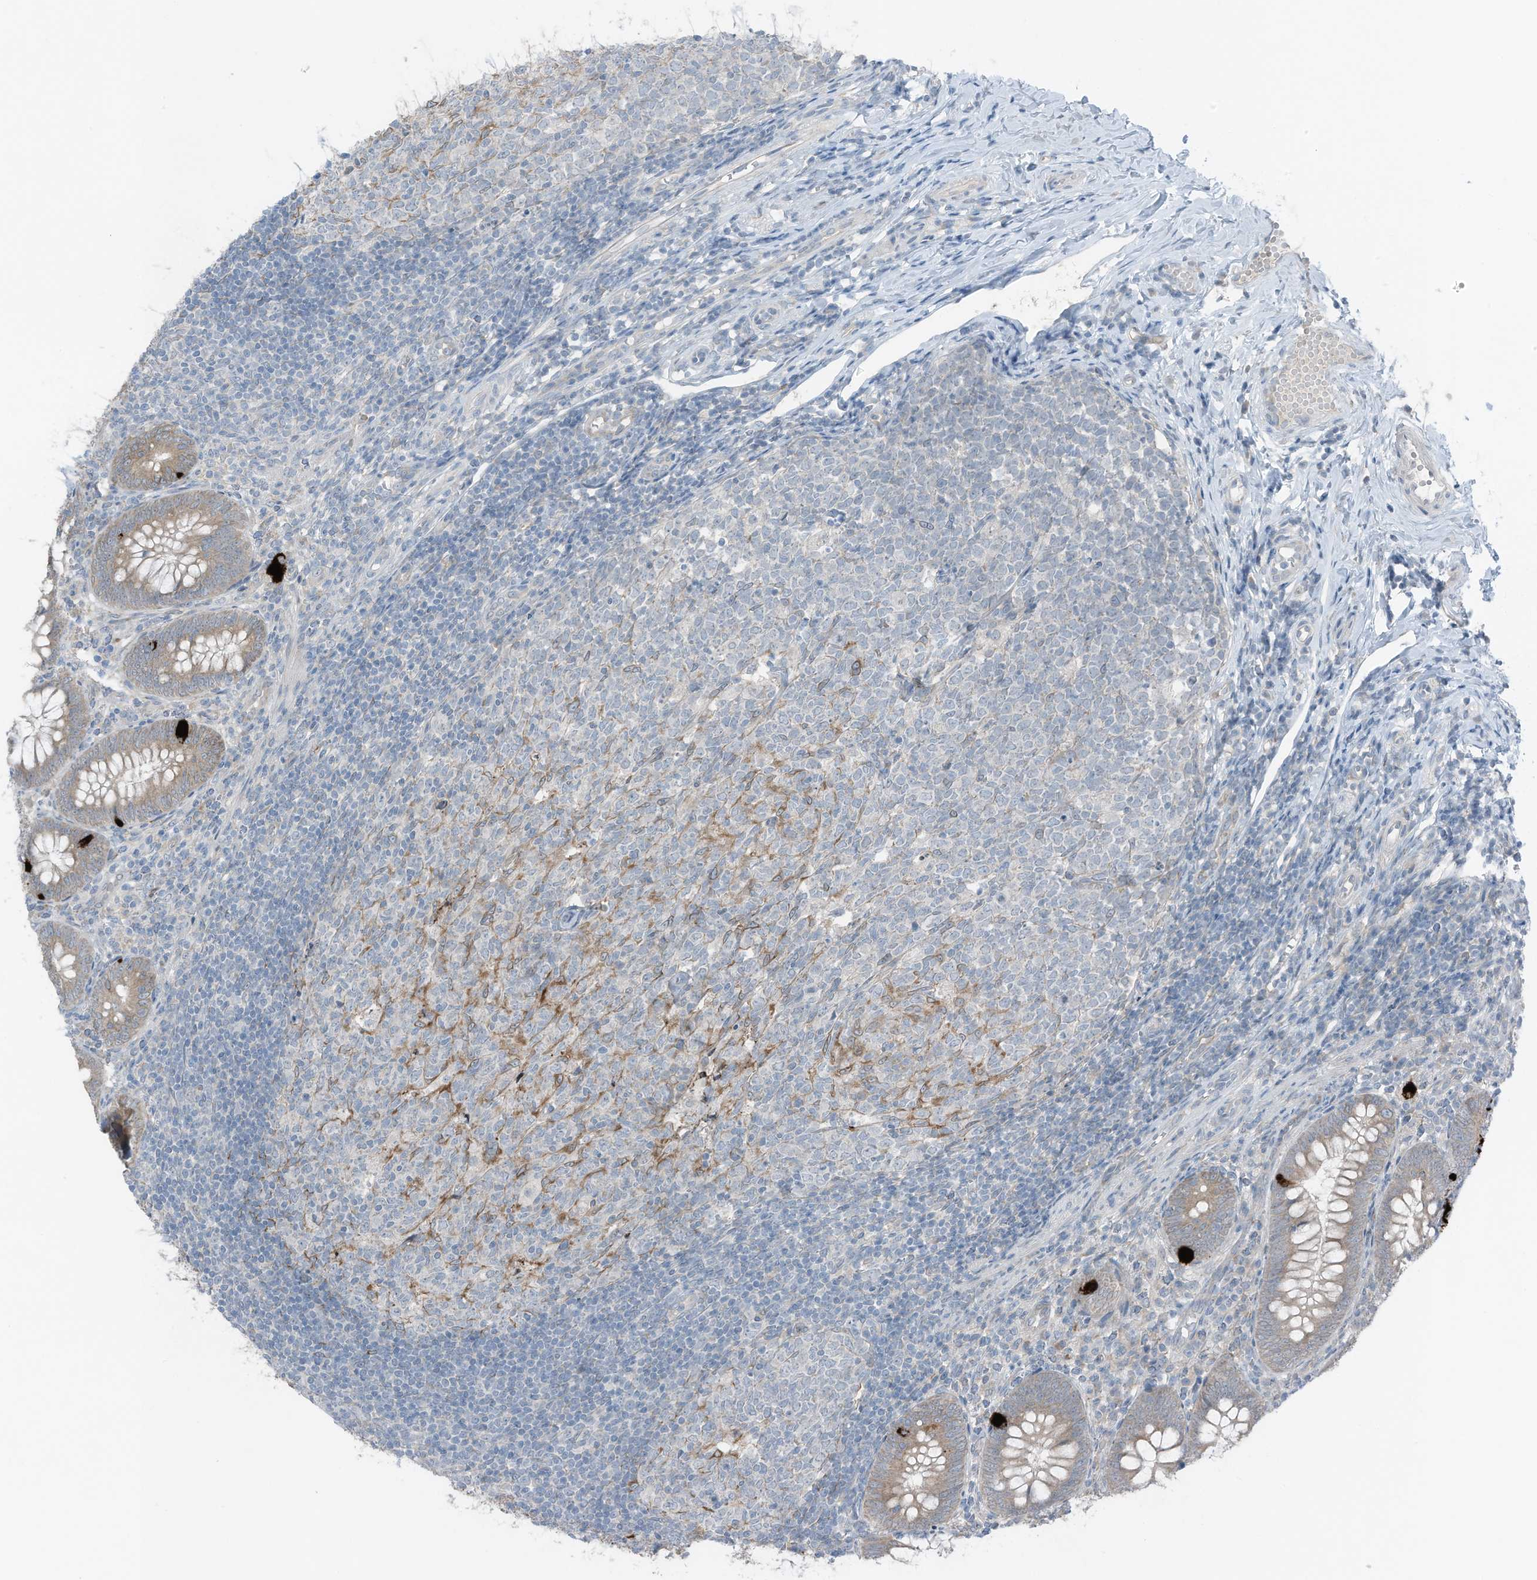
{"staining": {"intensity": "moderate", "quantity": "25%-75%", "location": "cytoplasmic/membranous"}, "tissue": "appendix", "cell_type": "Glandular cells", "image_type": "normal", "snomed": [{"axis": "morphology", "description": "Normal tissue, NOS"}, {"axis": "topography", "description": "Appendix"}], "caption": "A brown stain highlights moderate cytoplasmic/membranous positivity of a protein in glandular cells of normal human appendix.", "gene": "ARHGEF33", "patient": {"sex": "male", "age": 14}}